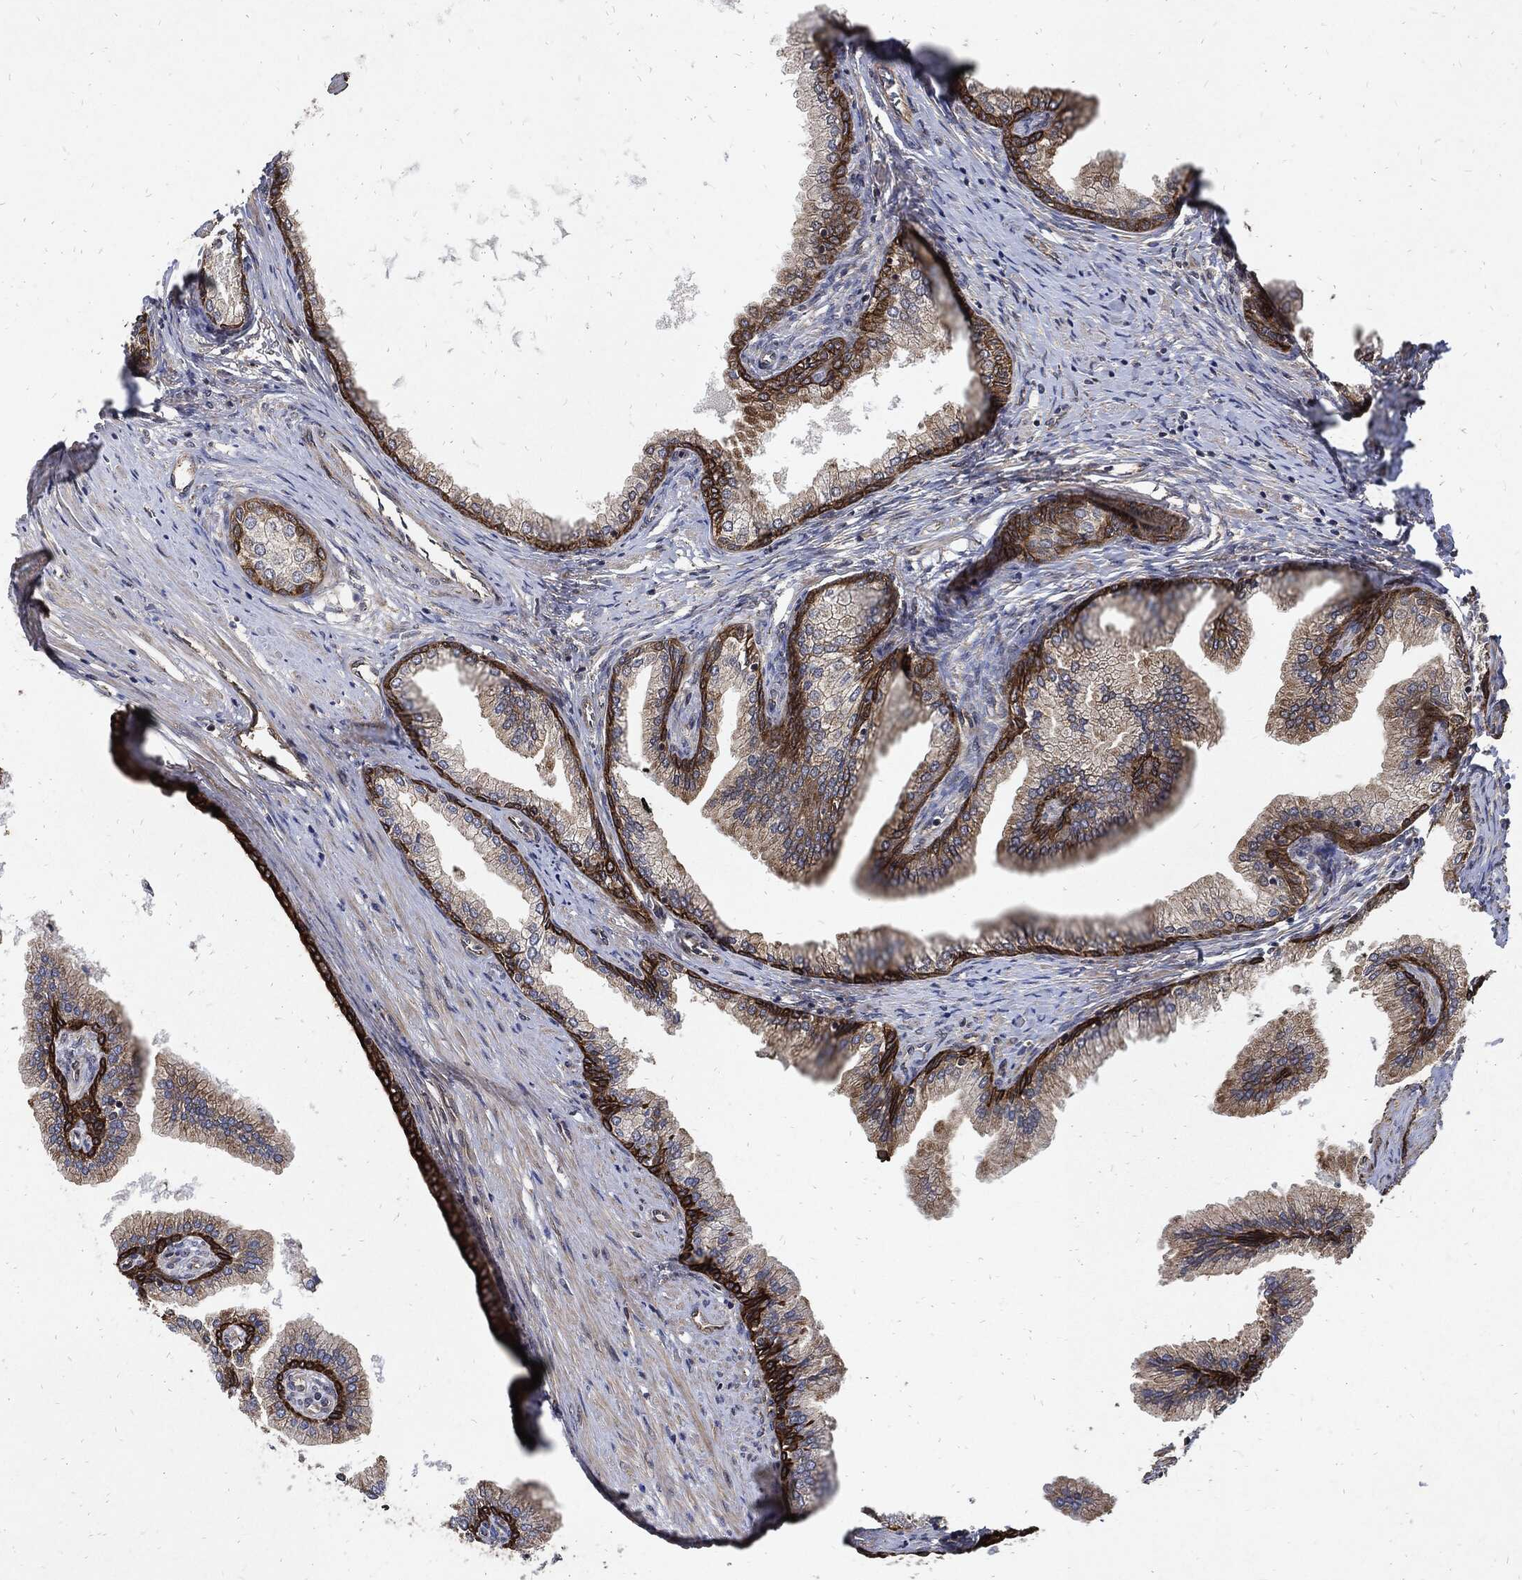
{"staining": {"intensity": "strong", "quantity": "25%-75%", "location": "cytoplasmic/membranous"}, "tissue": "prostate cancer", "cell_type": "Tumor cells", "image_type": "cancer", "snomed": [{"axis": "morphology", "description": "Adenocarcinoma, Low grade"}, {"axis": "topography", "description": "Prostate and seminal vesicle, NOS"}], "caption": "Immunohistochemistry of human prostate cancer (adenocarcinoma (low-grade)) displays high levels of strong cytoplasmic/membranous expression in approximately 25%-75% of tumor cells.", "gene": "DCTN1", "patient": {"sex": "male", "age": 61}}